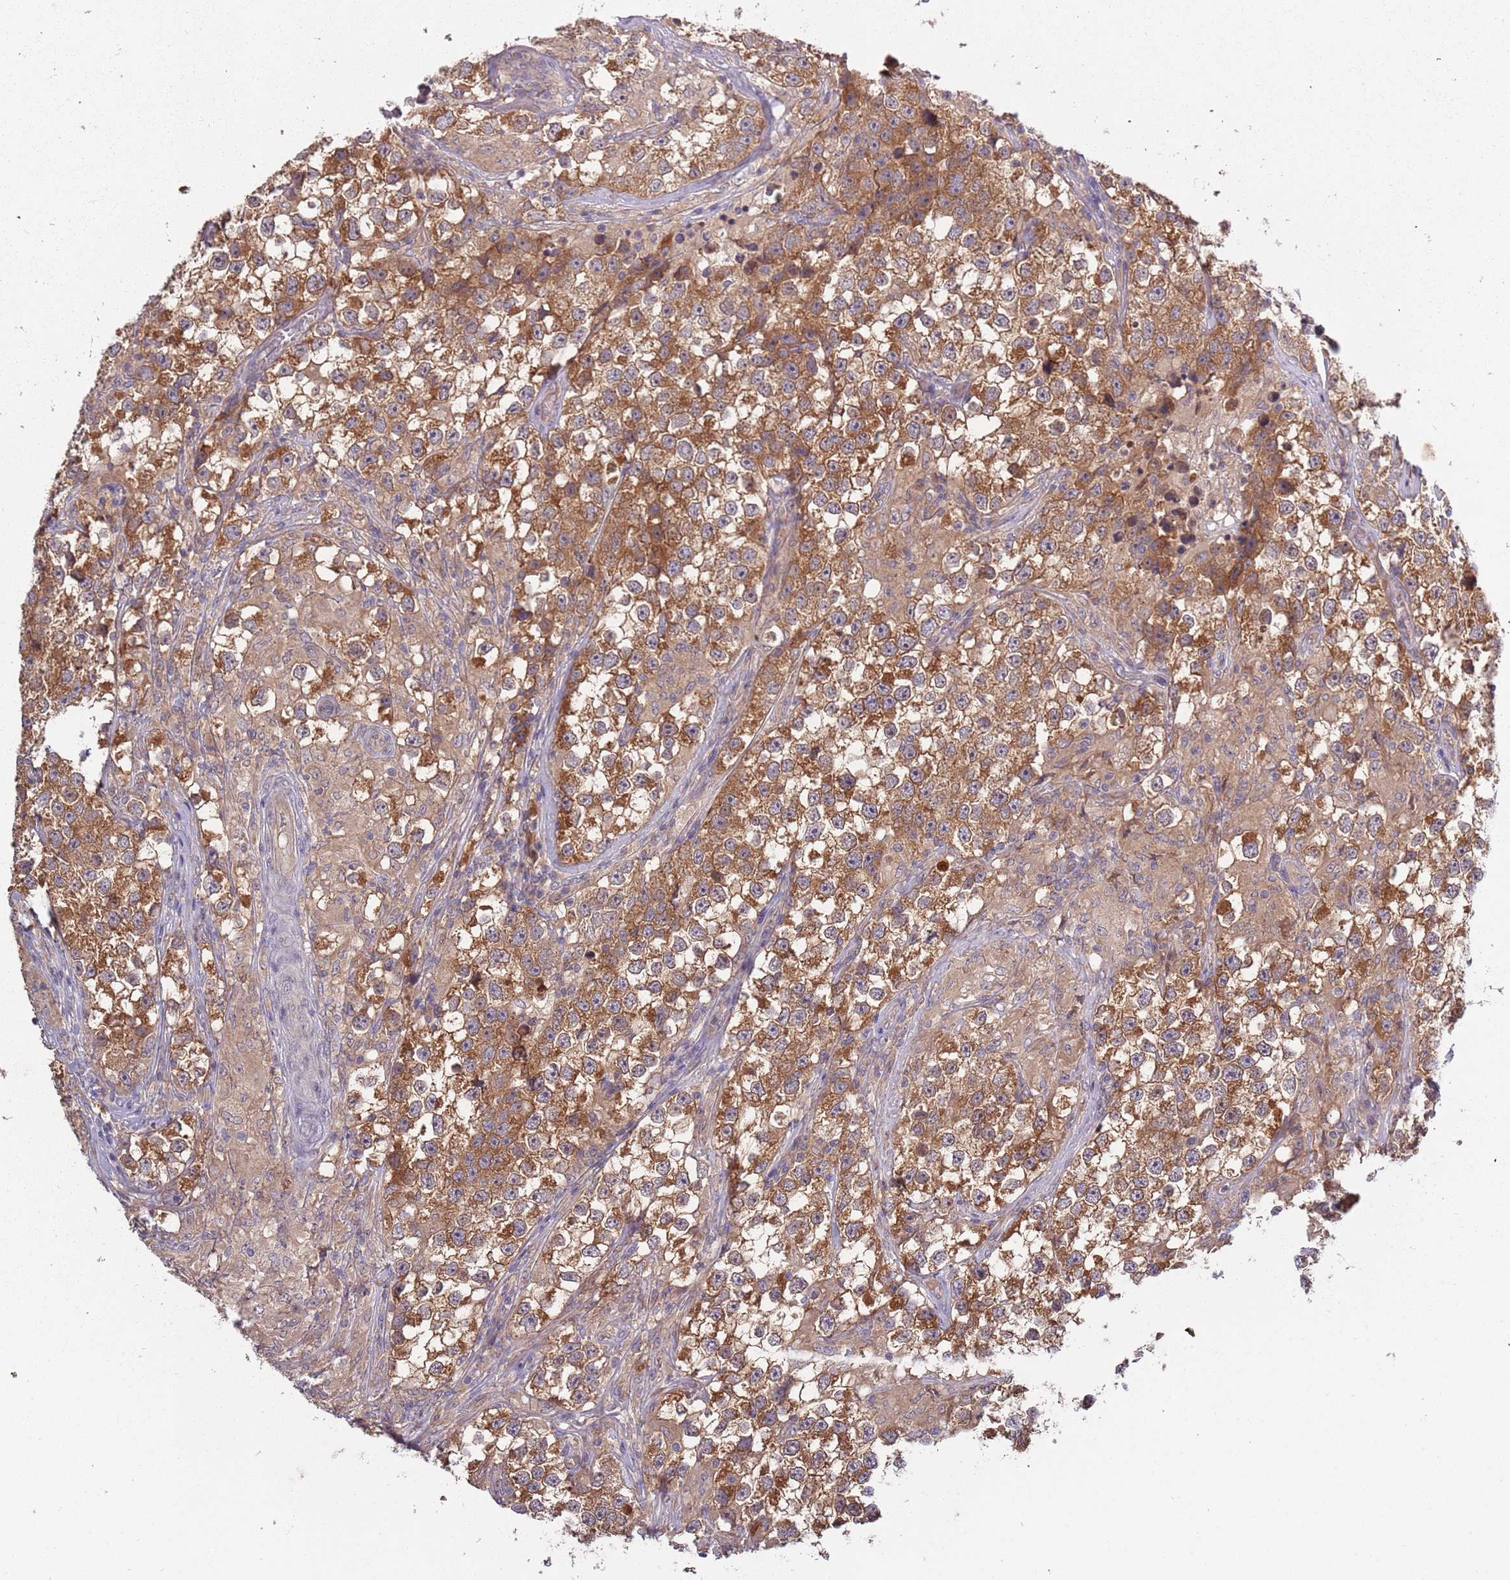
{"staining": {"intensity": "strong", "quantity": ">75%", "location": "cytoplasmic/membranous"}, "tissue": "testis cancer", "cell_type": "Tumor cells", "image_type": "cancer", "snomed": [{"axis": "morphology", "description": "Seminoma, NOS"}, {"axis": "topography", "description": "Testis"}], "caption": "Immunohistochemistry micrograph of neoplastic tissue: human testis cancer stained using immunohistochemistry exhibits high levels of strong protein expression localized specifically in the cytoplasmic/membranous of tumor cells, appearing as a cytoplasmic/membranous brown color.", "gene": "USP32", "patient": {"sex": "male", "age": 46}}